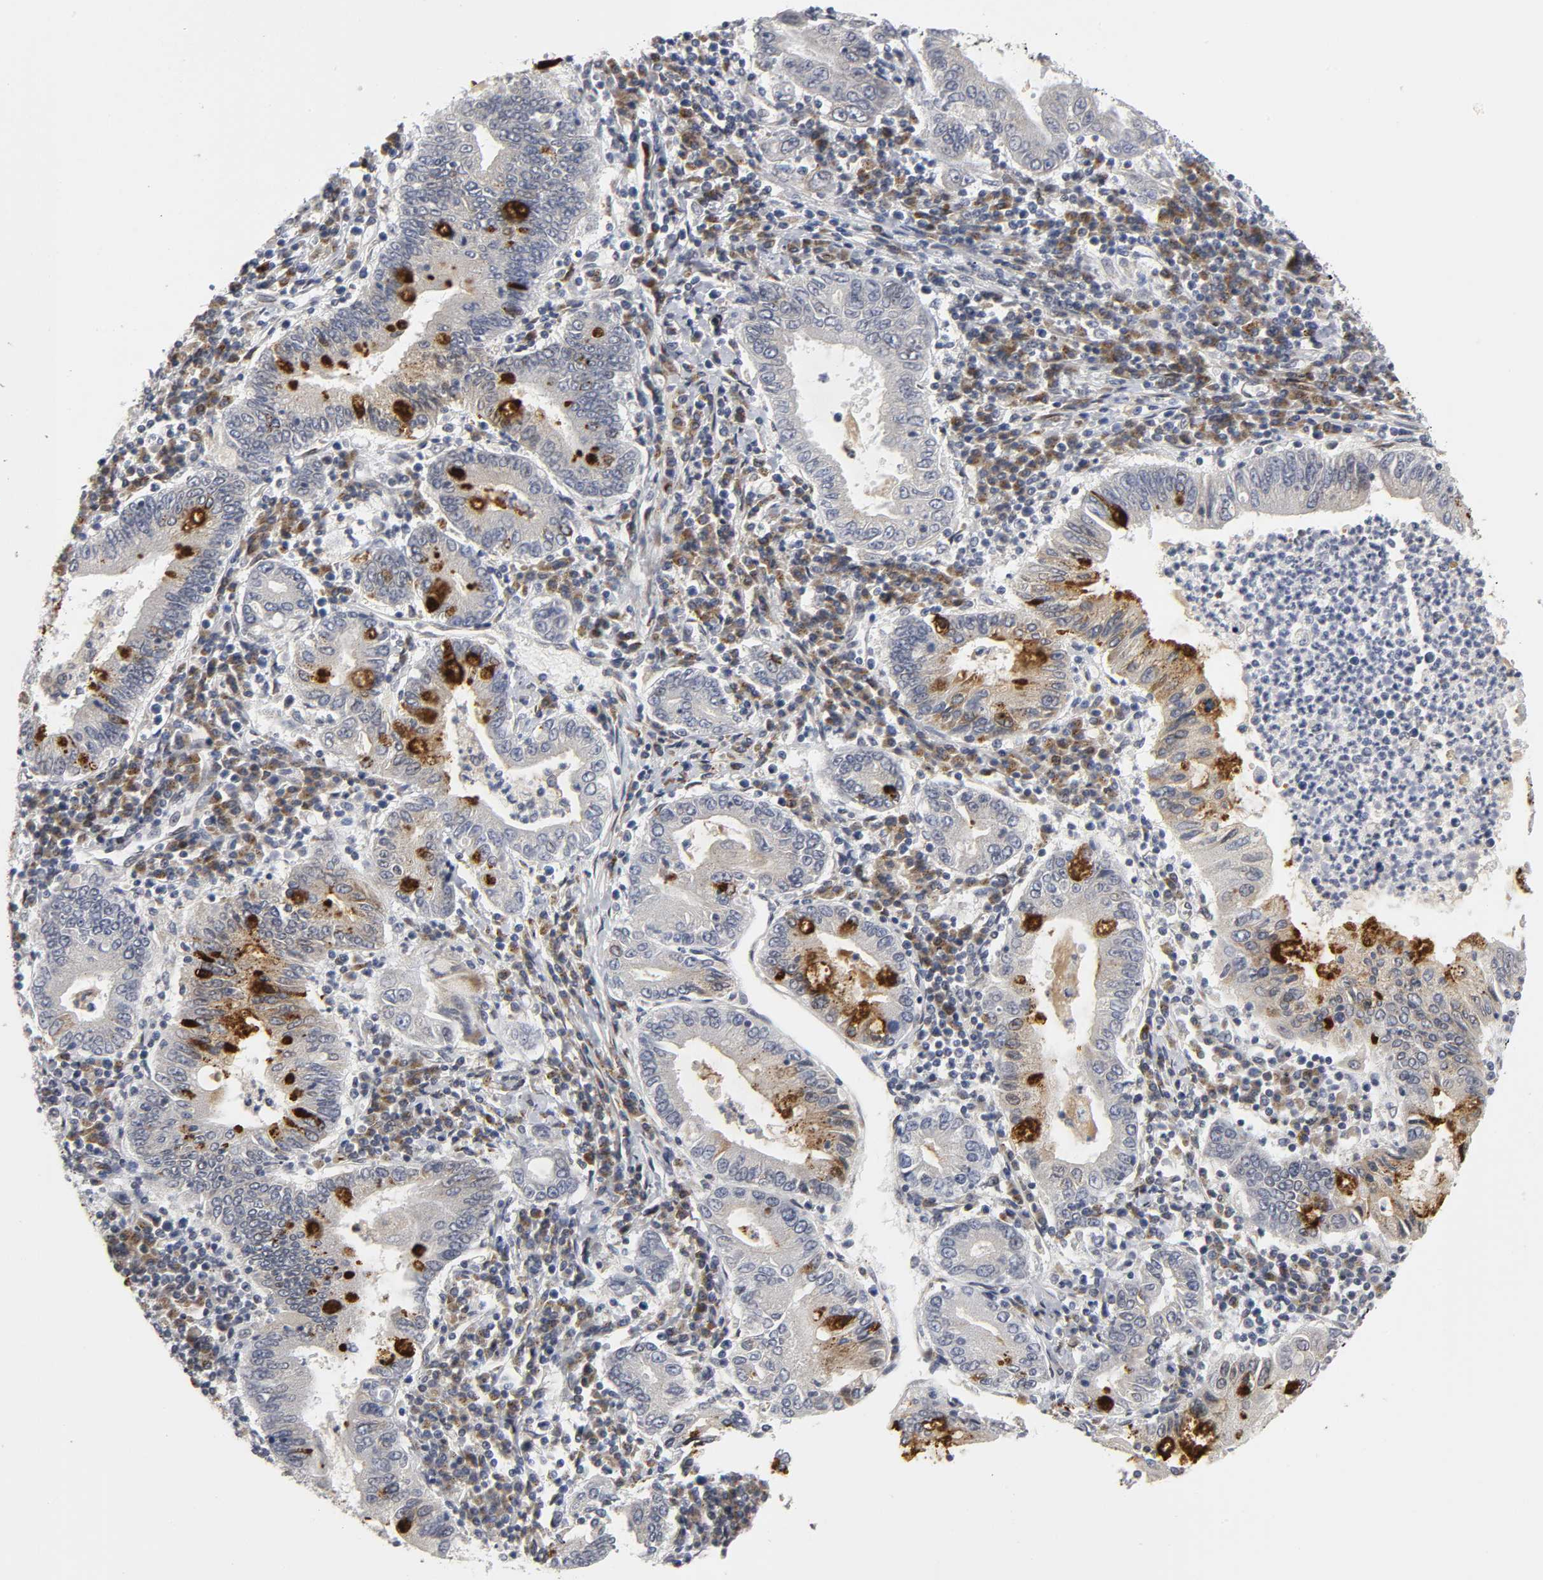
{"staining": {"intensity": "strong", "quantity": "<25%", "location": "cytoplasmic/membranous"}, "tissue": "stomach cancer", "cell_type": "Tumor cells", "image_type": "cancer", "snomed": [{"axis": "morphology", "description": "Normal tissue, NOS"}, {"axis": "morphology", "description": "Adenocarcinoma, NOS"}, {"axis": "topography", "description": "Esophagus"}, {"axis": "topography", "description": "Stomach, upper"}, {"axis": "topography", "description": "Peripheral nerve tissue"}], "caption": "A brown stain shows strong cytoplasmic/membranous staining of a protein in human stomach cancer (adenocarcinoma) tumor cells.", "gene": "ASB6", "patient": {"sex": "male", "age": 62}}